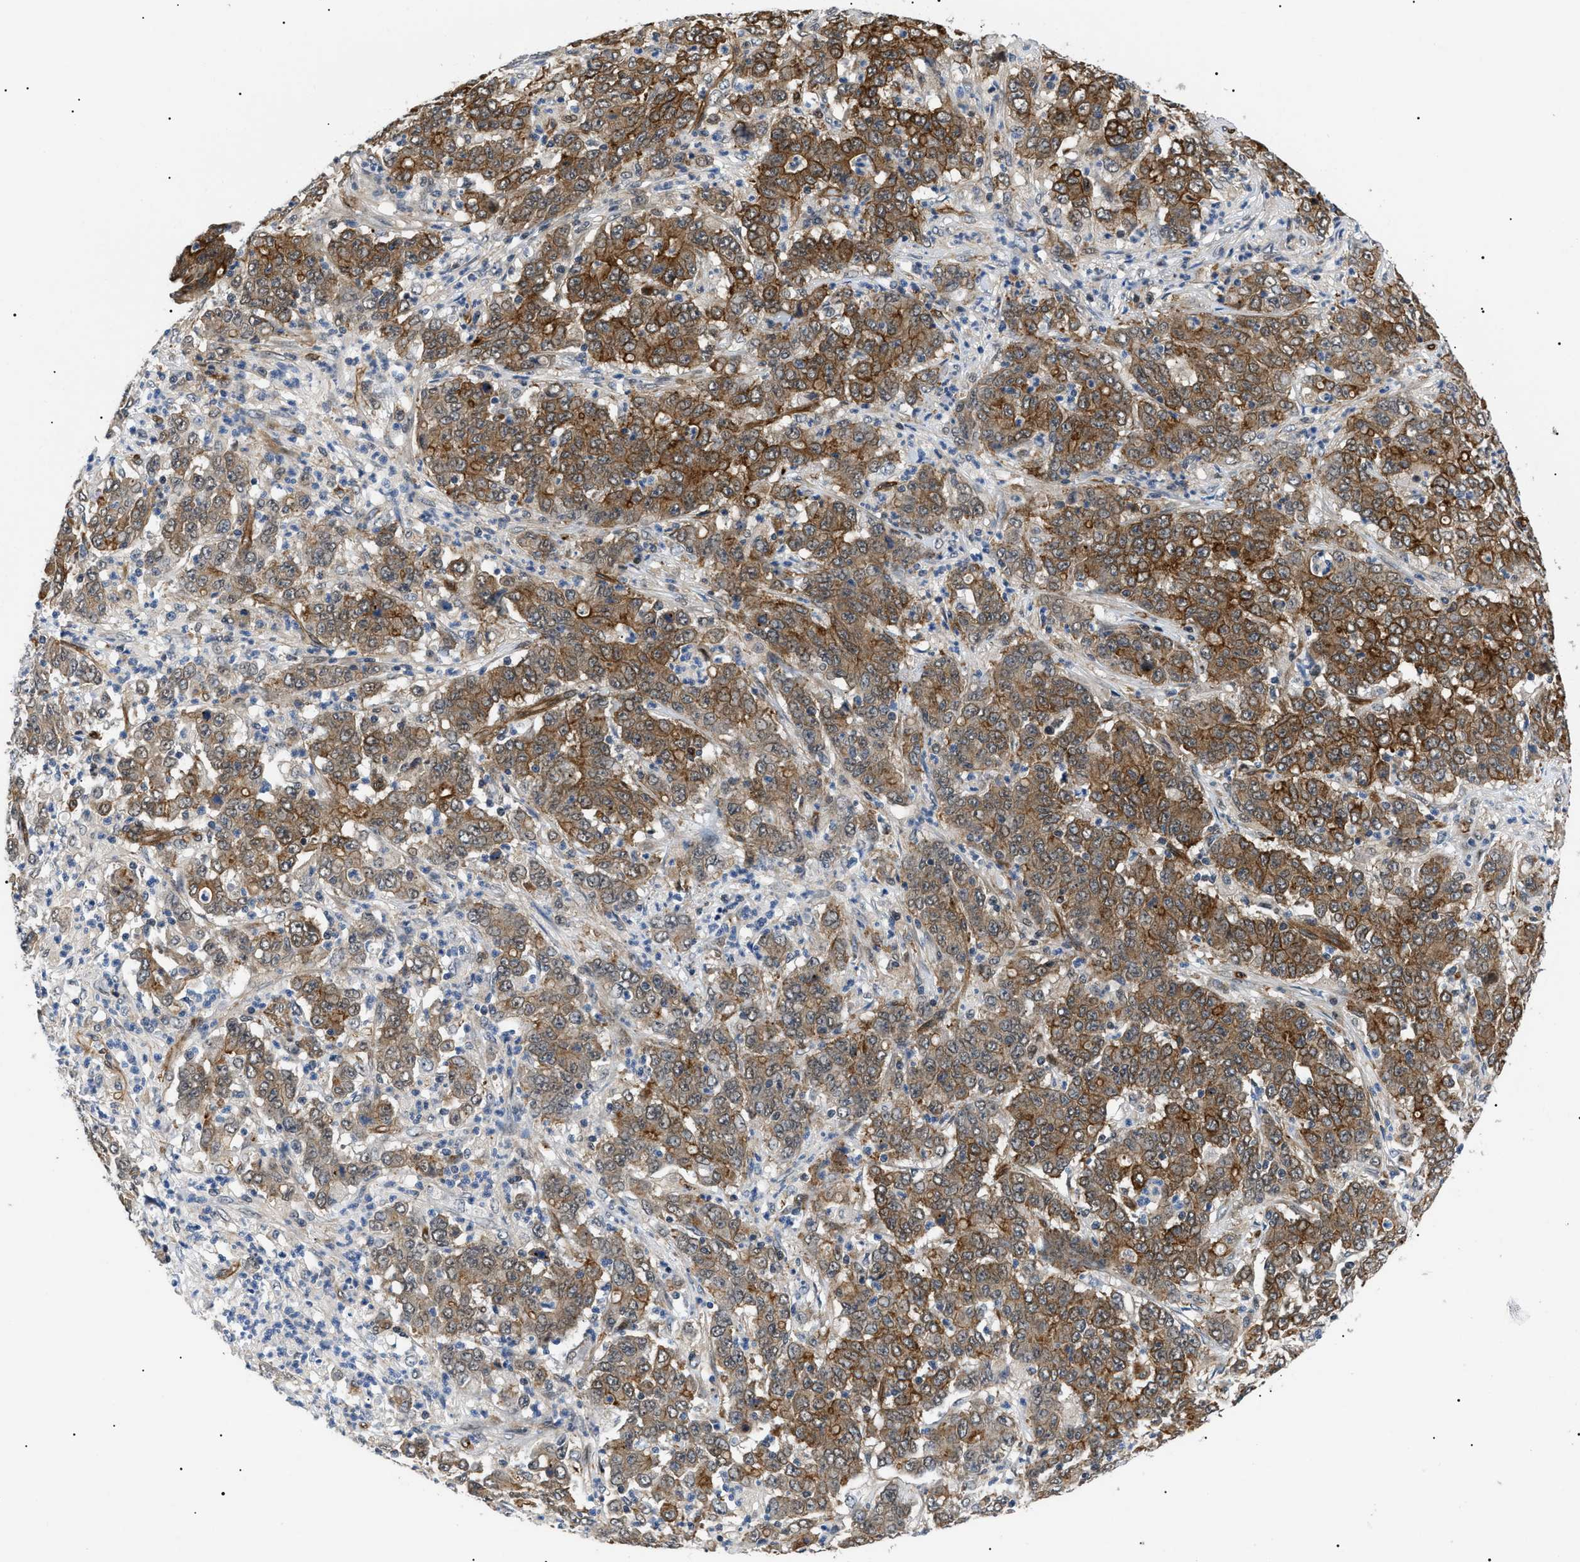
{"staining": {"intensity": "strong", "quantity": "25%-75%", "location": "cytoplasmic/membranous"}, "tissue": "stomach cancer", "cell_type": "Tumor cells", "image_type": "cancer", "snomed": [{"axis": "morphology", "description": "Adenocarcinoma, NOS"}, {"axis": "topography", "description": "Stomach, lower"}], "caption": "A high-resolution photomicrograph shows immunohistochemistry staining of stomach cancer (adenocarcinoma), which reveals strong cytoplasmic/membranous staining in about 25%-75% of tumor cells.", "gene": "CRCP", "patient": {"sex": "female", "age": 71}}